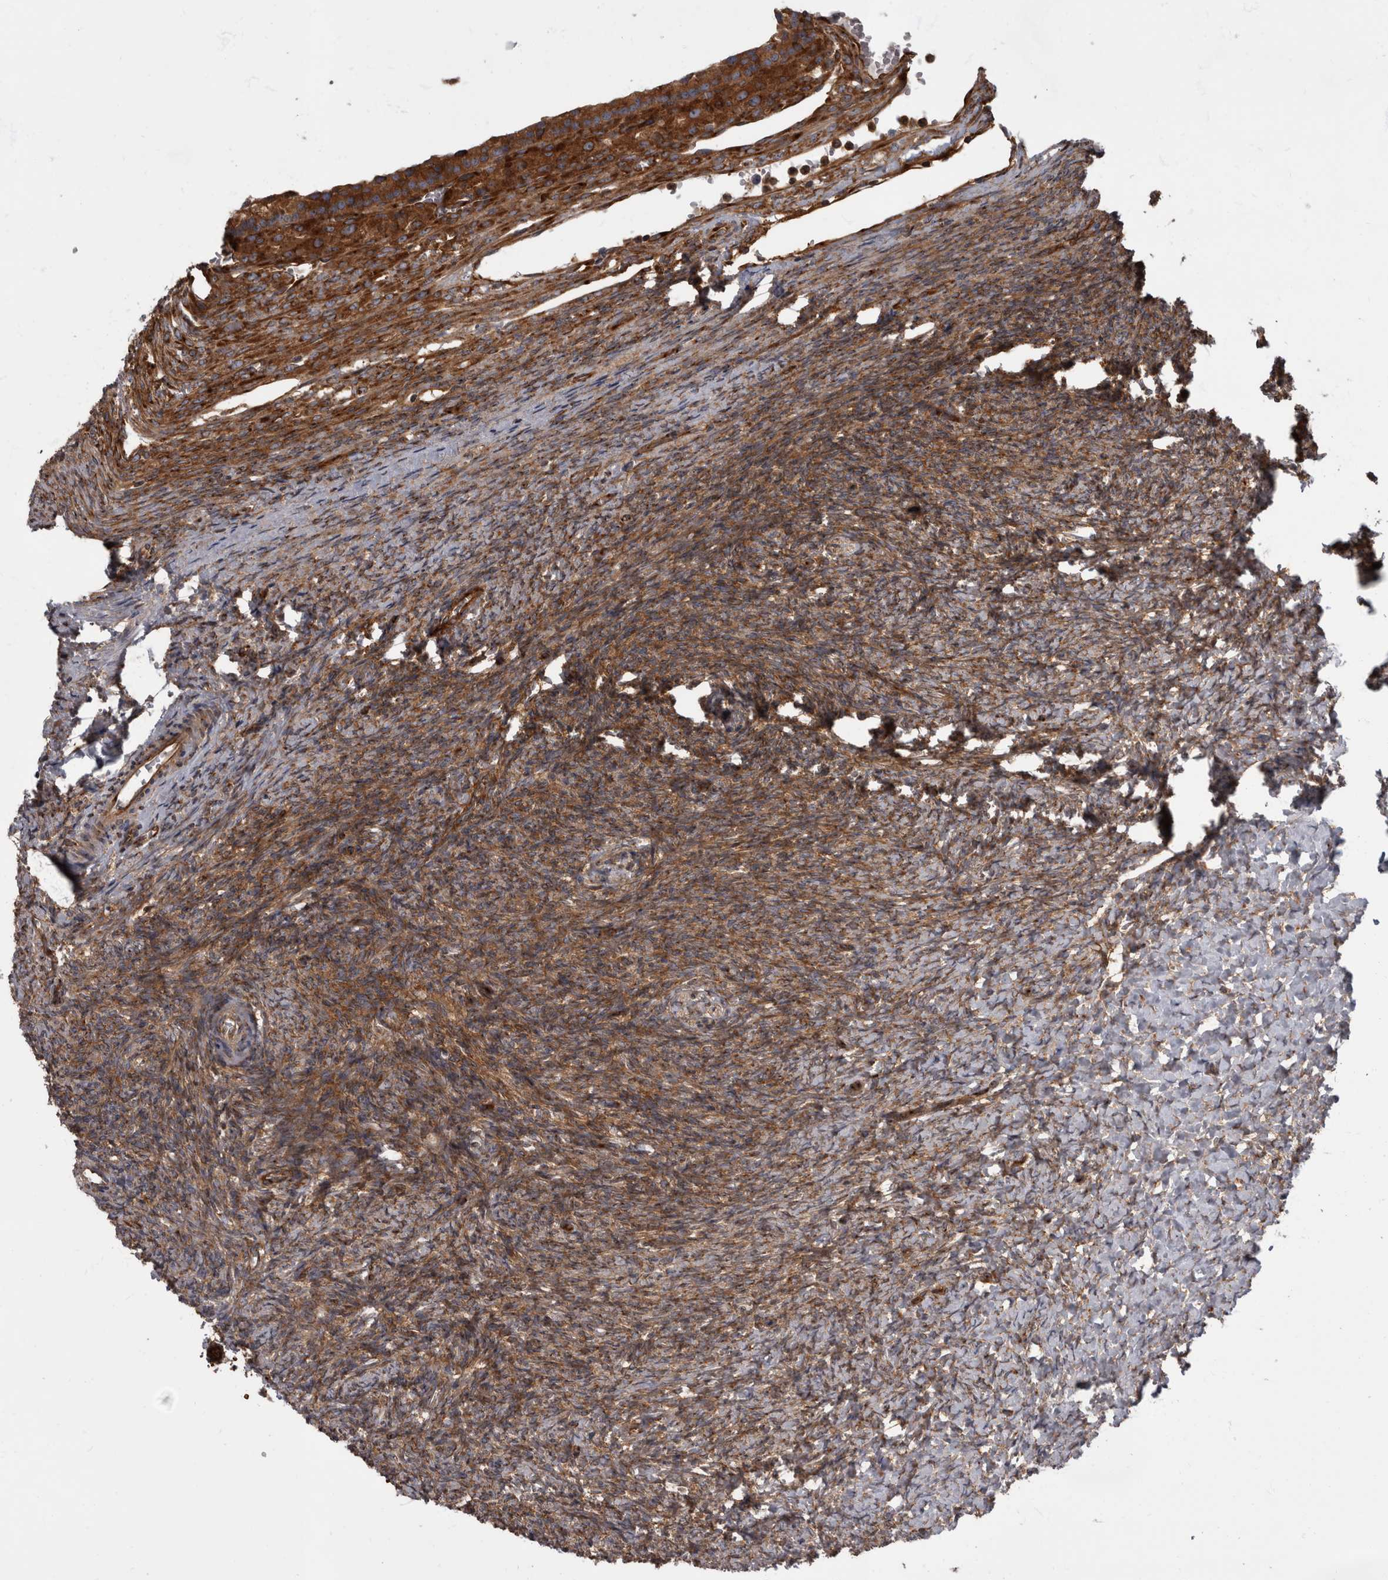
{"staining": {"intensity": "moderate", "quantity": "<25%", "location": "cytoplasmic/membranous"}, "tissue": "ovary", "cell_type": "Ovarian stroma cells", "image_type": "normal", "snomed": [{"axis": "morphology", "description": "Normal tissue, NOS"}, {"axis": "topography", "description": "Ovary"}], "caption": "Immunohistochemical staining of benign human ovary demonstrates <25% levels of moderate cytoplasmic/membranous protein expression in about <25% of ovarian stroma cells. The protein of interest is shown in brown color, while the nuclei are stained blue.", "gene": "HOOK3", "patient": {"sex": "female", "age": 41}}